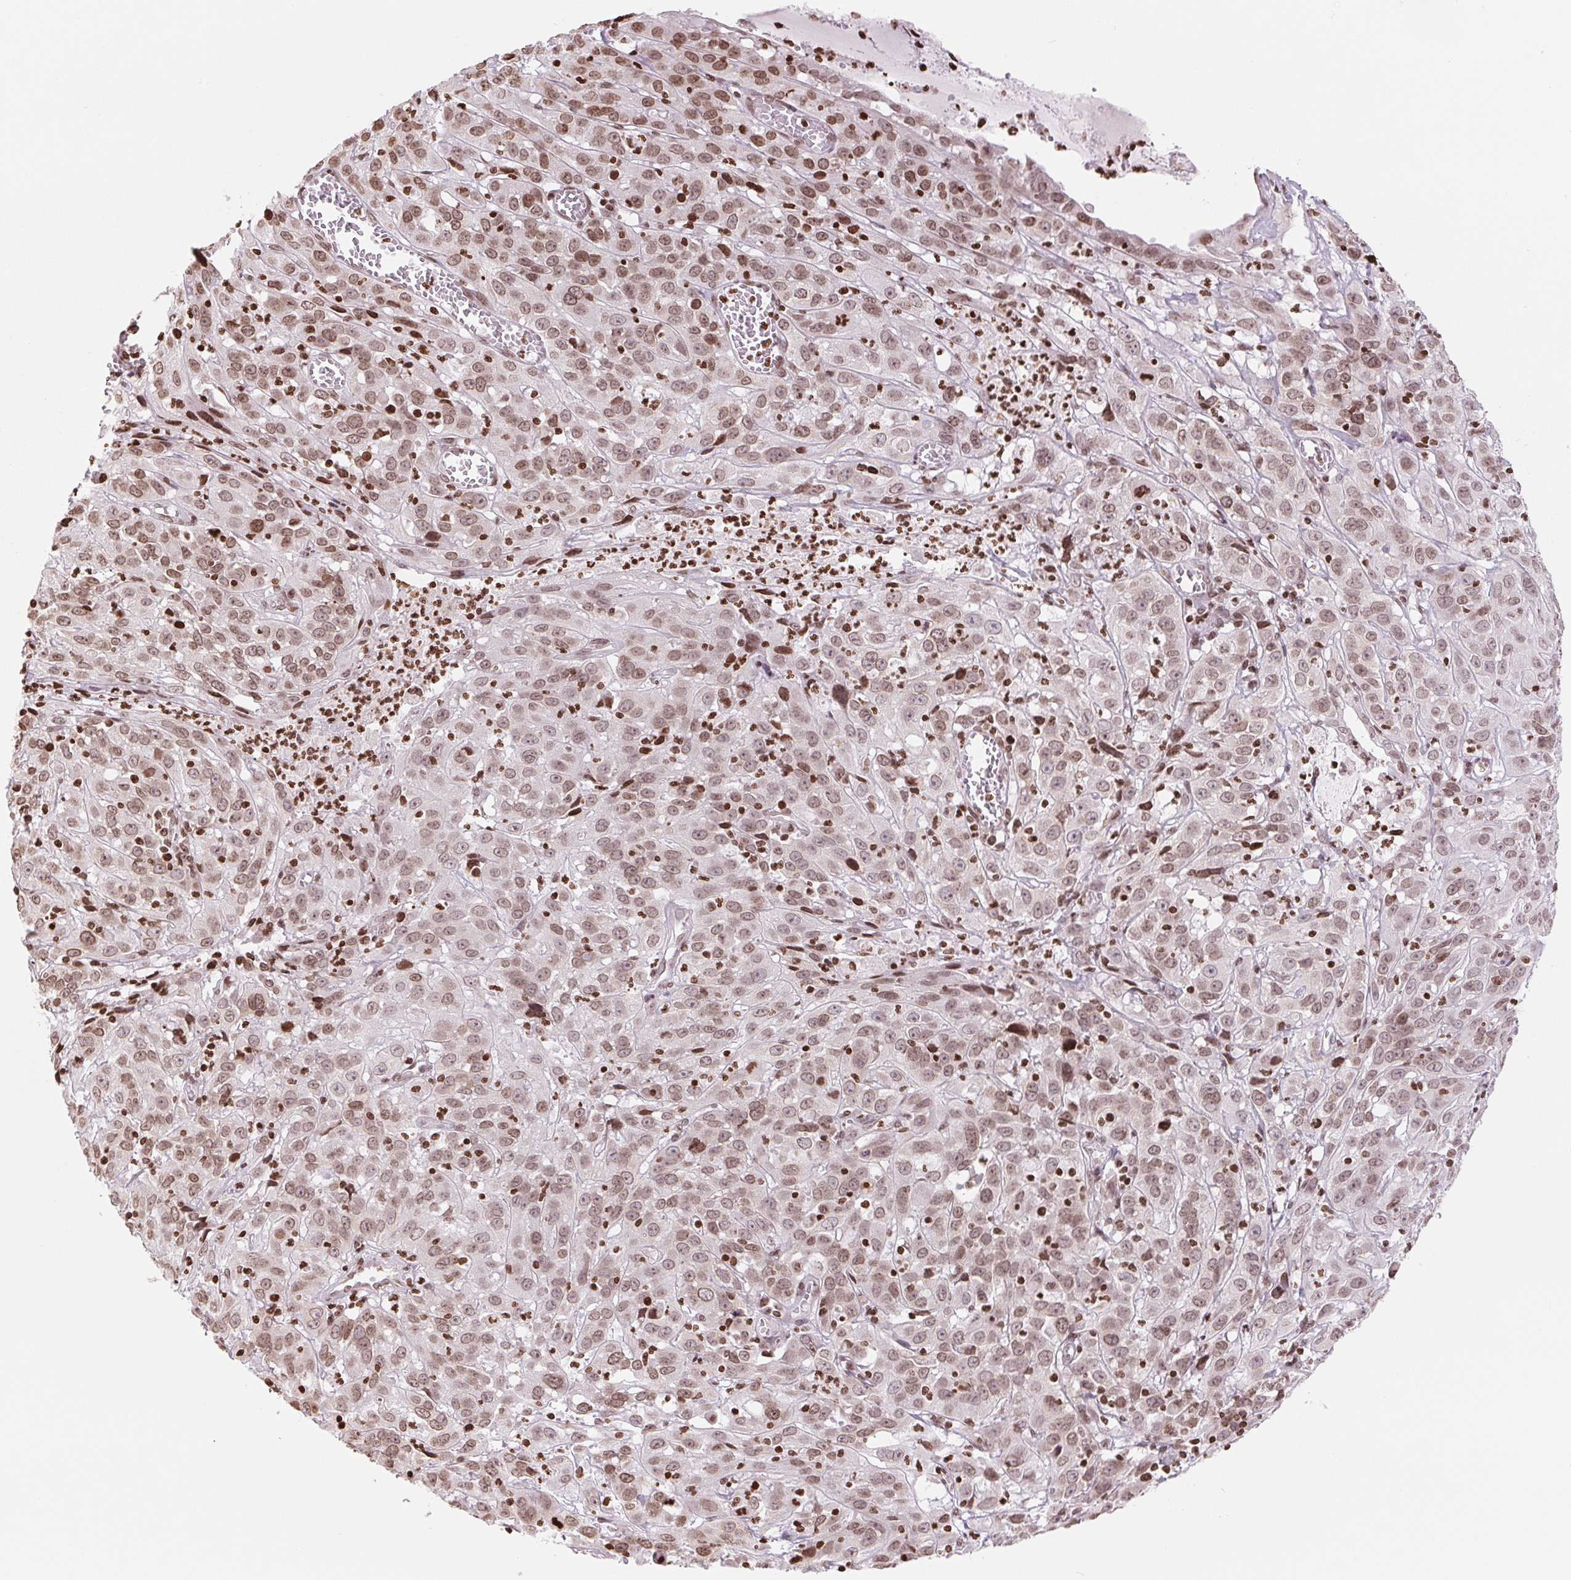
{"staining": {"intensity": "moderate", "quantity": ">75%", "location": "nuclear"}, "tissue": "cervical cancer", "cell_type": "Tumor cells", "image_type": "cancer", "snomed": [{"axis": "morphology", "description": "Squamous cell carcinoma, NOS"}, {"axis": "topography", "description": "Cervix"}], "caption": "Protein analysis of cervical cancer tissue reveals moderate nuclear positivity in approximately >75% of tumor cells.", "gene": "SMIM12", "patient": {"sex": "female", "age": 32}}